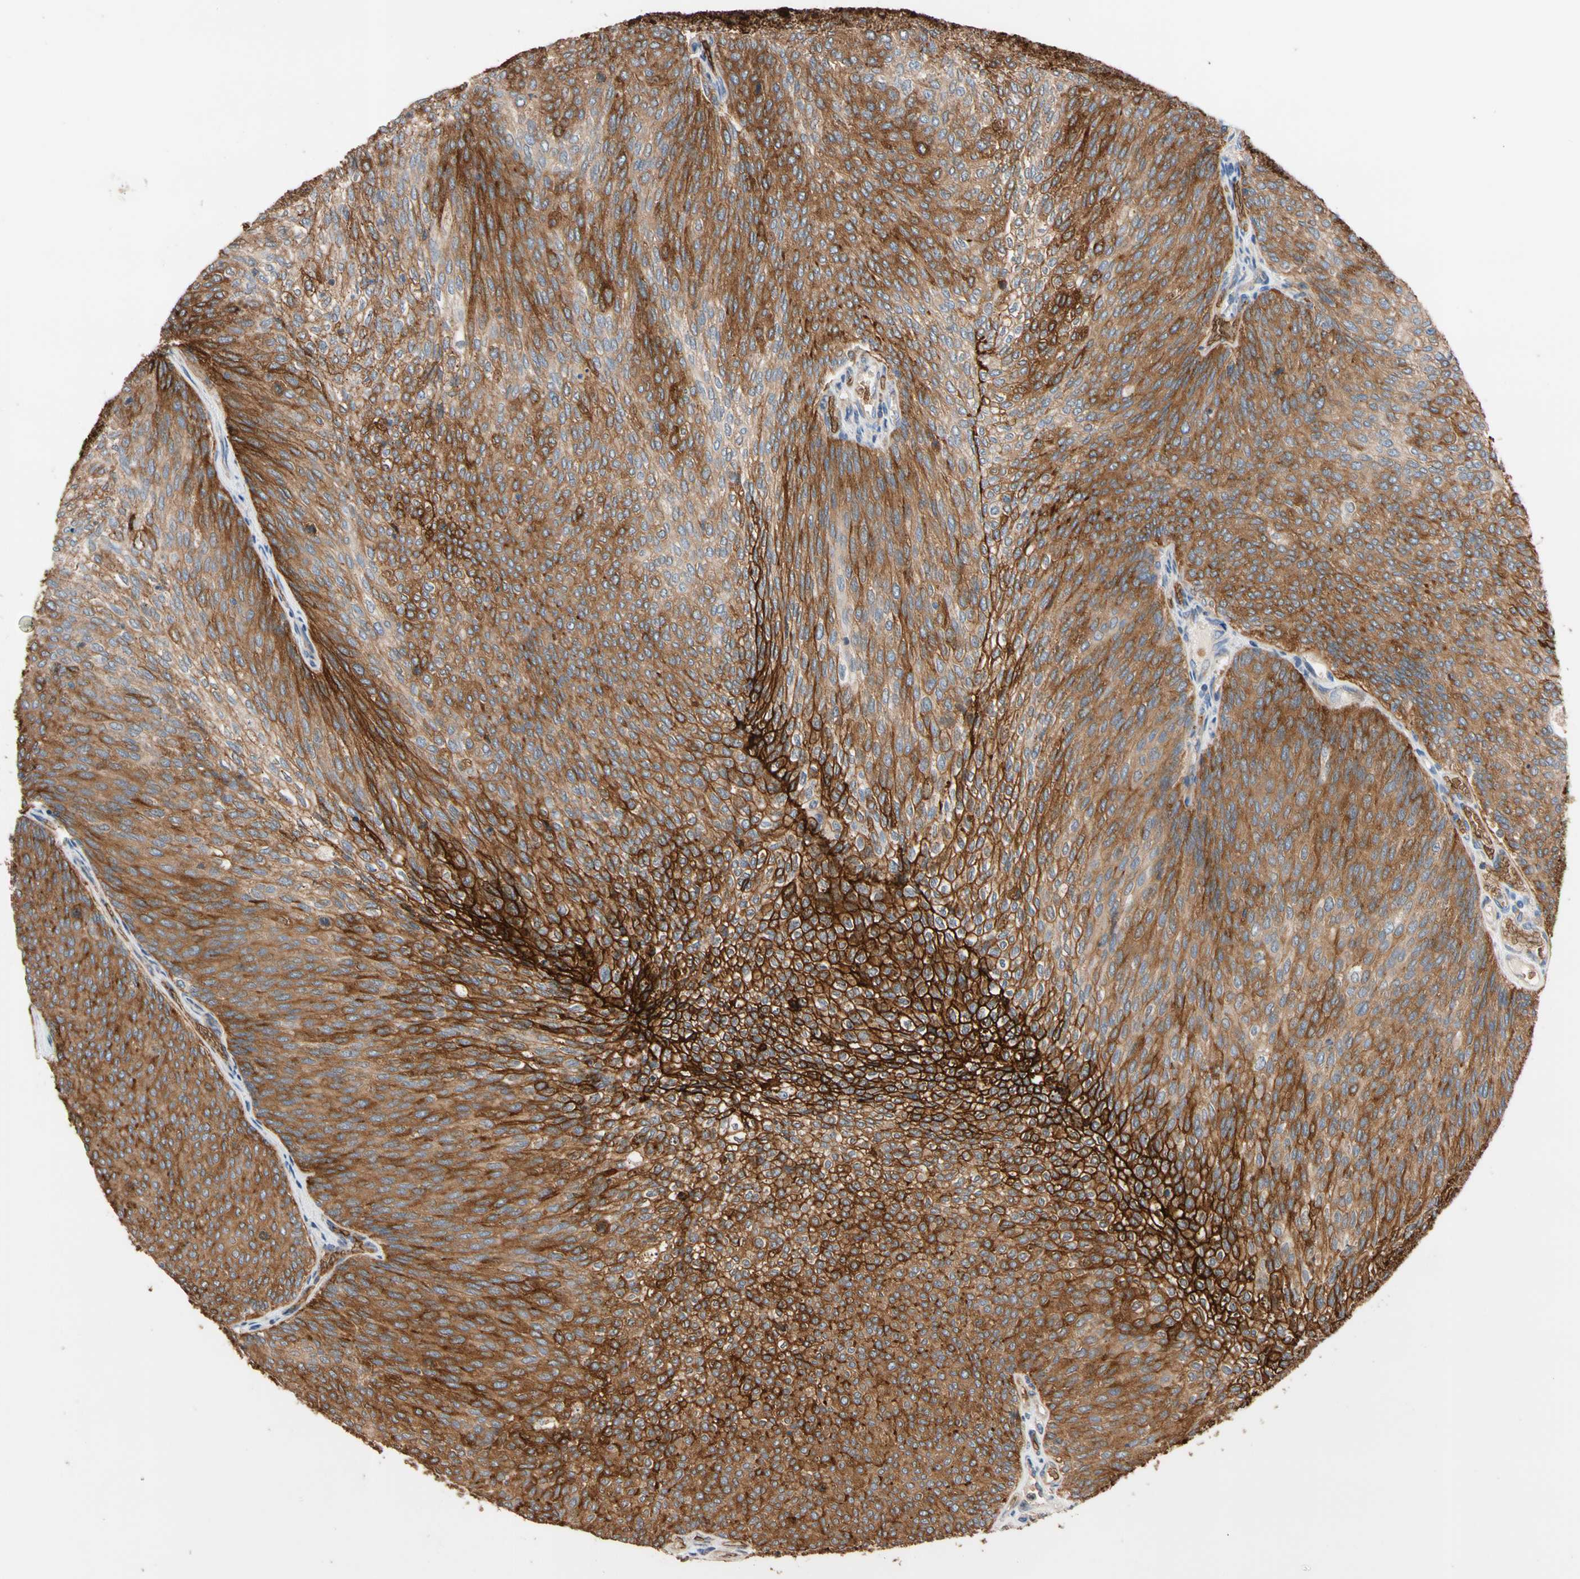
{"staining": {"intensity": "strong", "quantity": ">75%", "location": "cytoplasmic/membranous"}, "tissue": "urothelial cancer", "cell_type": "Tumor cells", "image_type": "cancer", "snomed": [{"axis": "morphology", "description": "Urothelial carcinoma, Low grade"}, {"axis": "topography", "description": "Urinary bladder"}], "caption": "Tumor cells exhibit strong cytoplasmic/membranous positivity in about >75% of cells in urothelial carcinoma (low-grade).", "gene": "RIOK2", "patient": {"sex": "female", "age": 79}}